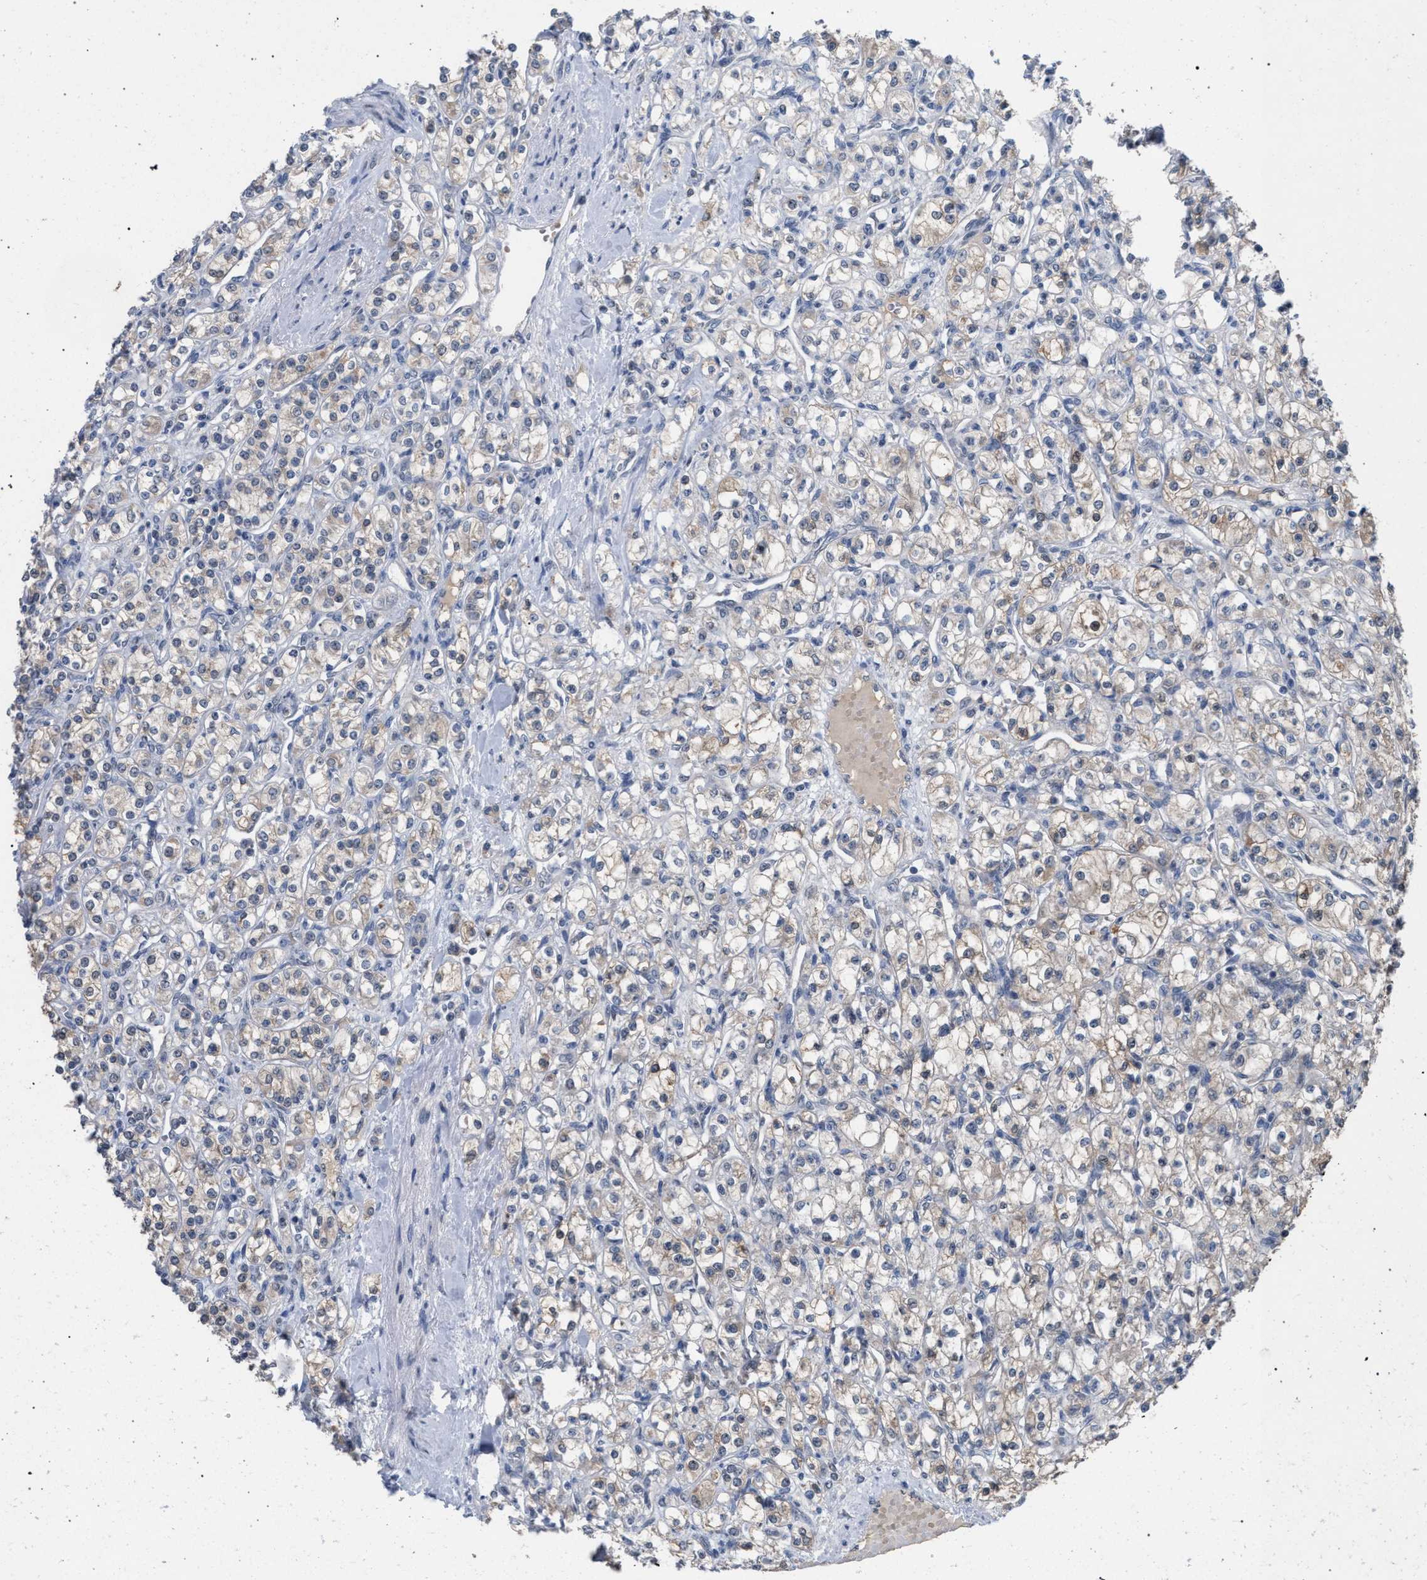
{"staining": {"intensity": "weak", "quantity": "25%-75%", "location": "cytoplasmic/membranous"}, "tissue": "renal cancer", "cell_type": "Tumor cells", "image_type": "cancer", "snomed": [{"axis": "morphology", "description": "Adenocarcinoma, NOS"}, {"axis": "topography", "description": "Kidney"}], "caption": "IHC (DAB) staining of renal cancer reveals weak cytoplasmic/membranous protein expression in about 25%-75% of tumor cells. The protein of interest is stained brown, and the nuclei are stained in blue (DAB IHC with brightfield microscopy, high magnification).", "gene": "TECPR1", "patient": {"sex": "male", "age": 77}}